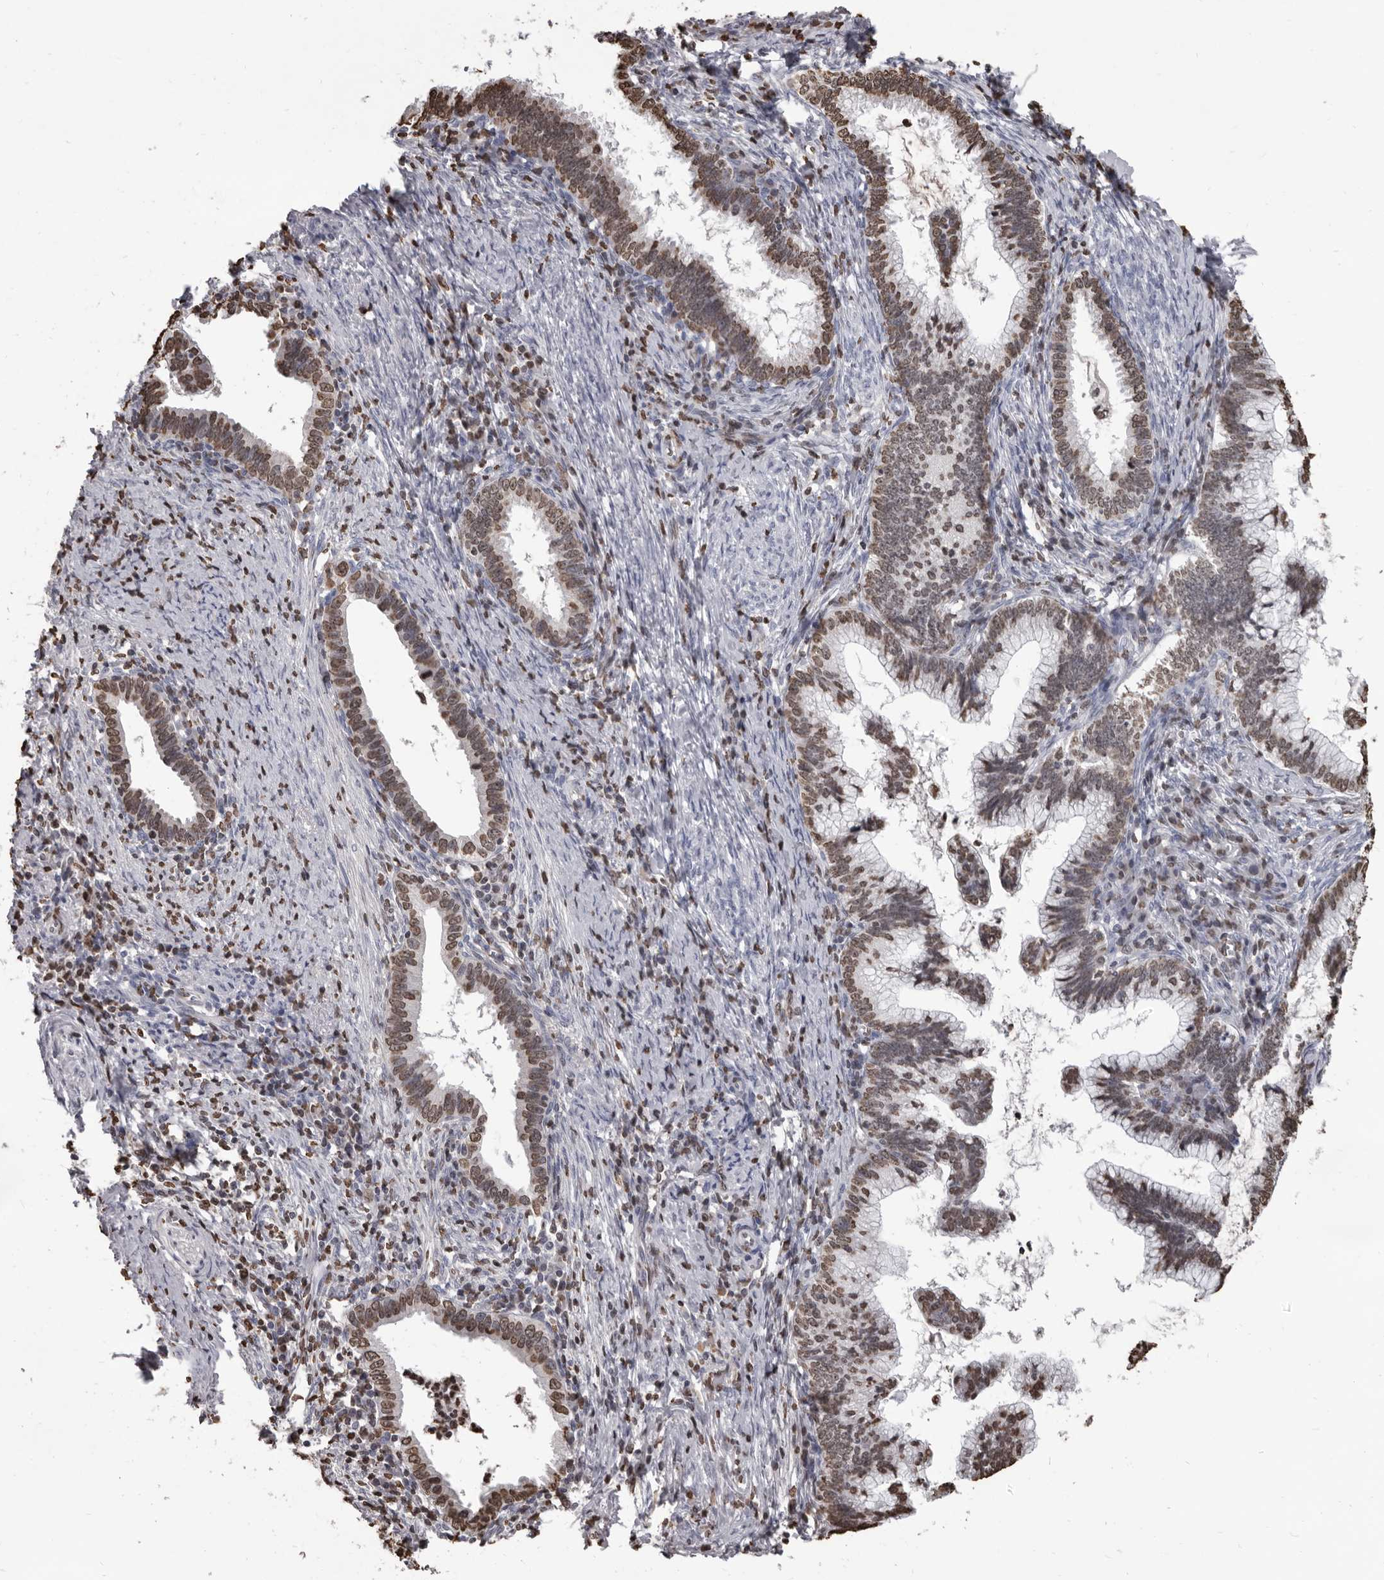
{"staining": {"intensity": "moderate", "quantity": ">75%", "location": "nuclear"}, "tissue": "cervical cancer", "cell_type": "Tumor cells", "image_type": "cancer", "snomed": [{"axis": "morphology", "description": "Adenocarcinoma, NOS"}, {"axis": "topography", "description": "Cervix"}], "caption": "Cervical adenocarcinoma tissue shows moderate nuclear positivity in about >75% of tumor cells", "gene": "AHR", "patient": {"sex": "female", "age": 36}}